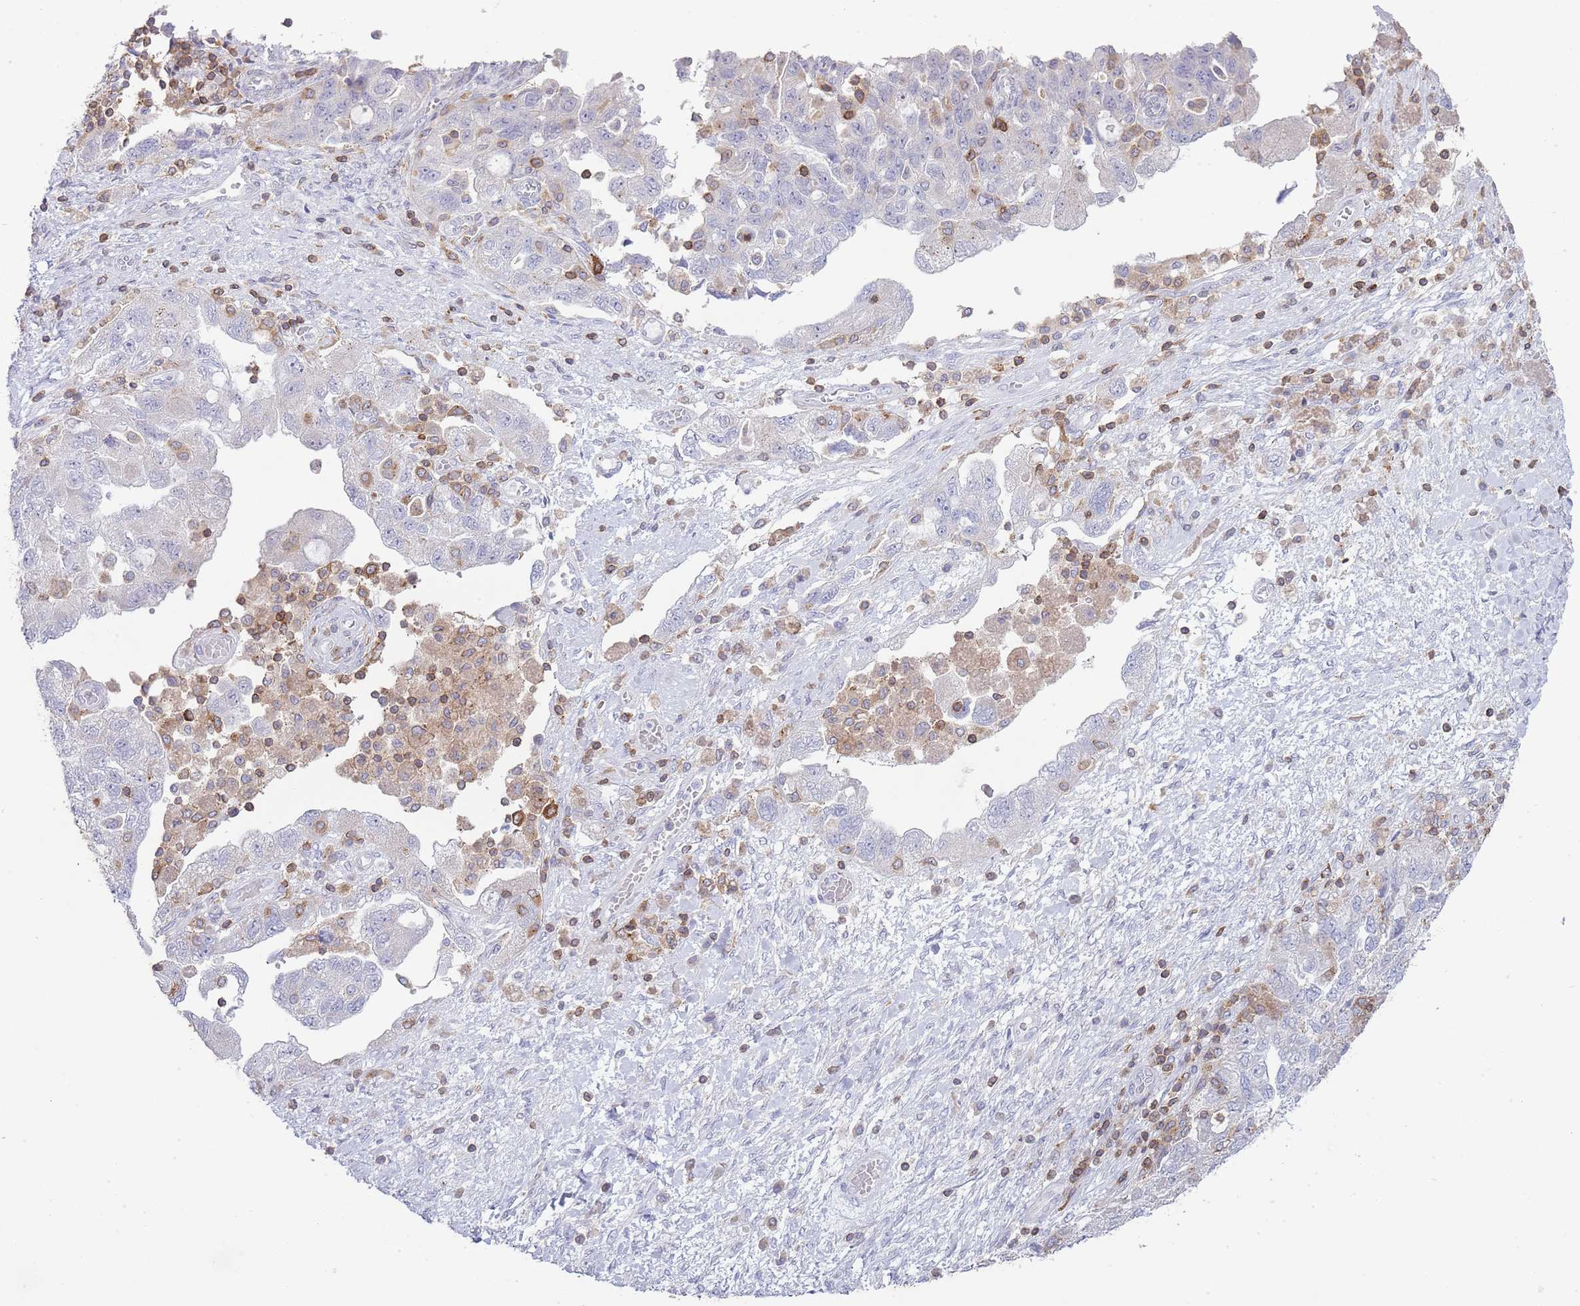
{"staining": {"intensity": "negative", "quantity": "none", "location": "none"}, "tissue": "ovarian cancer", "cell_type": "Tumor cells", "image_type": "cancer", "snomed": [{"axis": "morphology", "description": "Carcinoma, NOS"}, {"axis": "morphology", "description": "Cystadenocarcinoma, serous, NOS"}, {"axis": "topography", "description": "Ovary"}], "caption": "This is a micrograph of immunohistochemistry staining of ovarian cancer (serous cystadenocarcinoma), which shows no staining in tumor cells. Nuclei are stained in blue.", "gene": "LPXN", "patient": {"sex": "female", "age": 69}}